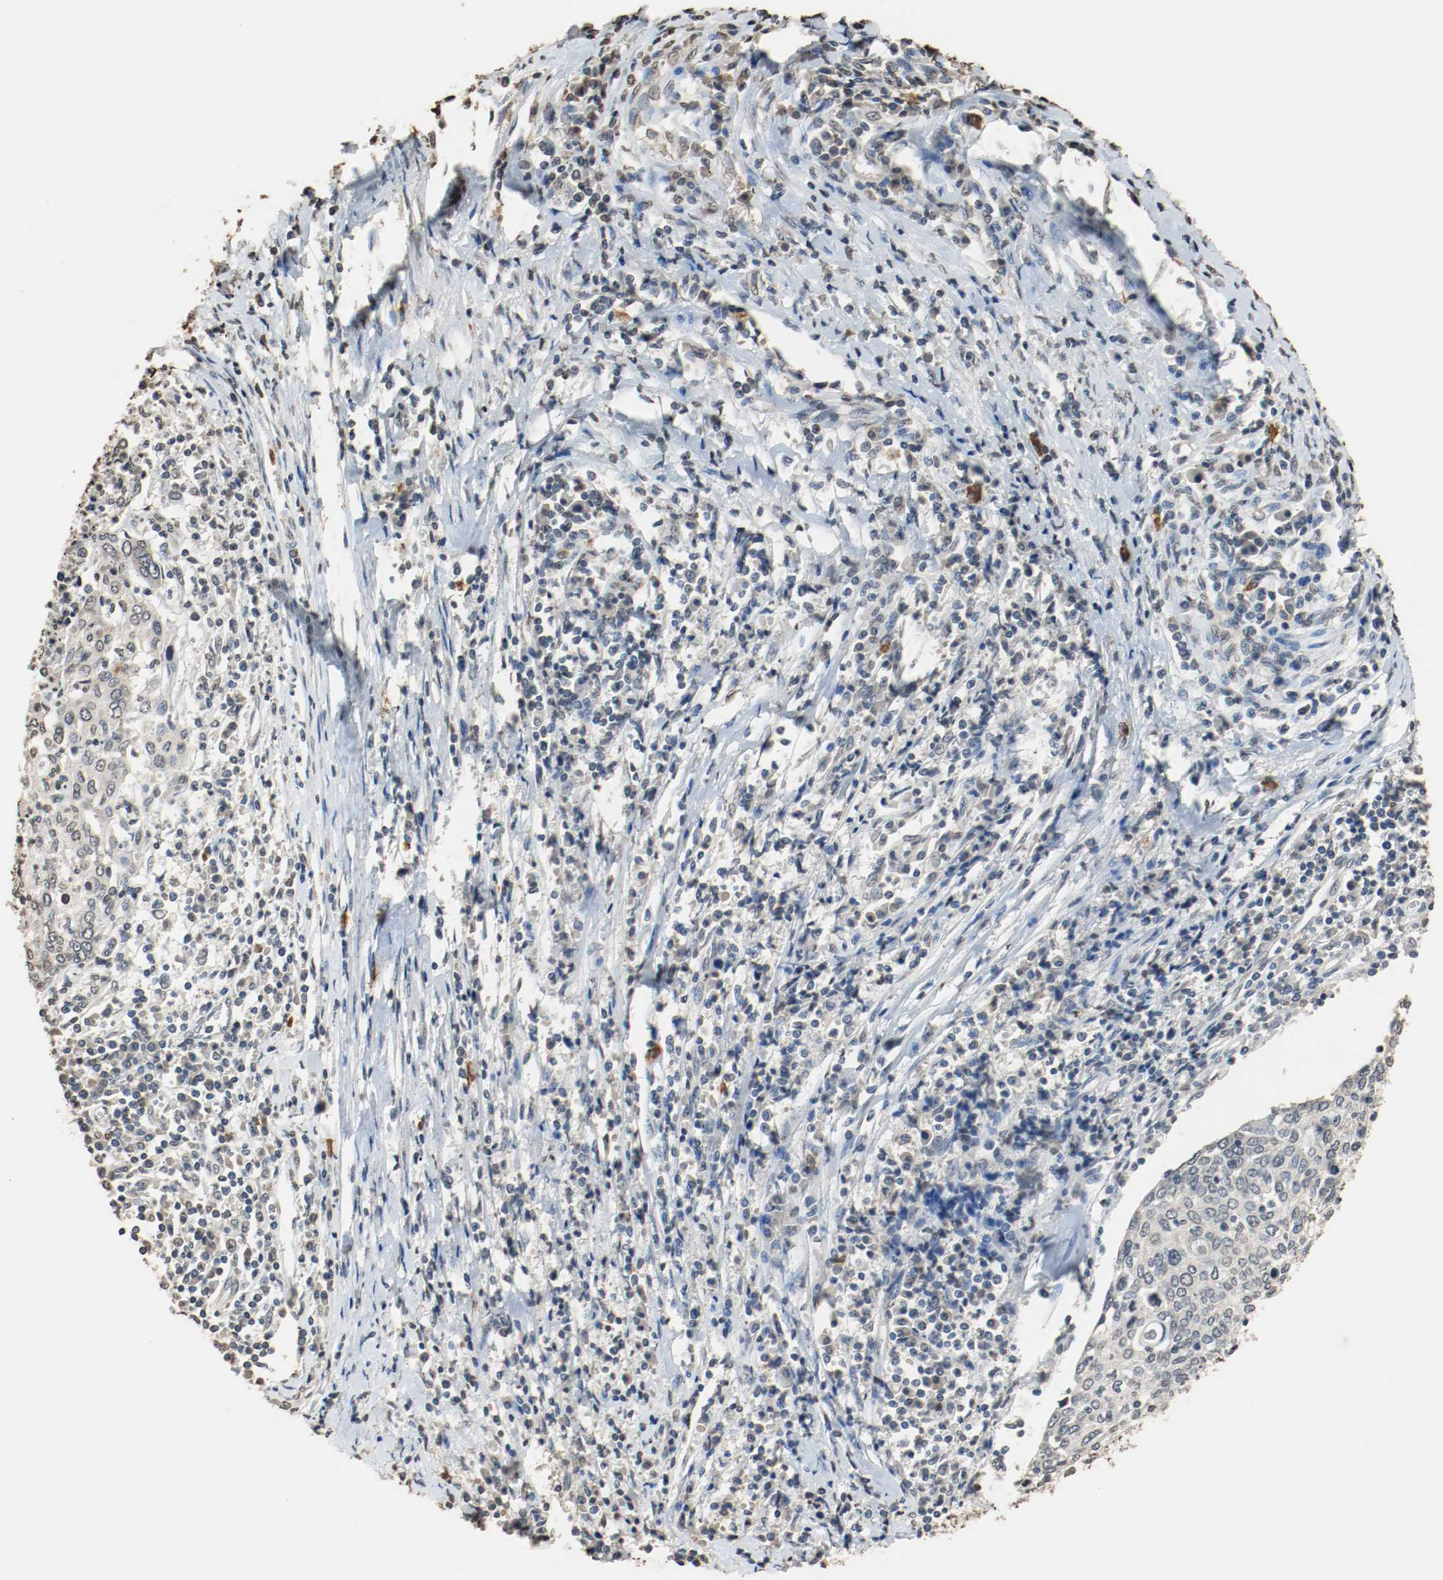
{"staining": {"intensity": "negative", "quantity": "none", "location": "none"}, "tissue": "cervical cancer", "cell_type": "Tumor cells", "image_type": "cancer", "snomed": [{"axis": "morphology", "description": "Squamous cell carcinoma, NOS"}, {"axis": "topography", "description": "Cervix"}], "caption": "High magnification brightfield microscopy of cervical cancer (squamous cell carcinoma) stained with DAB (3,3'-diaminobenzidine) (brown) and counterstained with hematoxylin (blue): tumor cells show no significant expression.", "gene": "RTN4", "patient": {"sex": "female", "age": 40}}